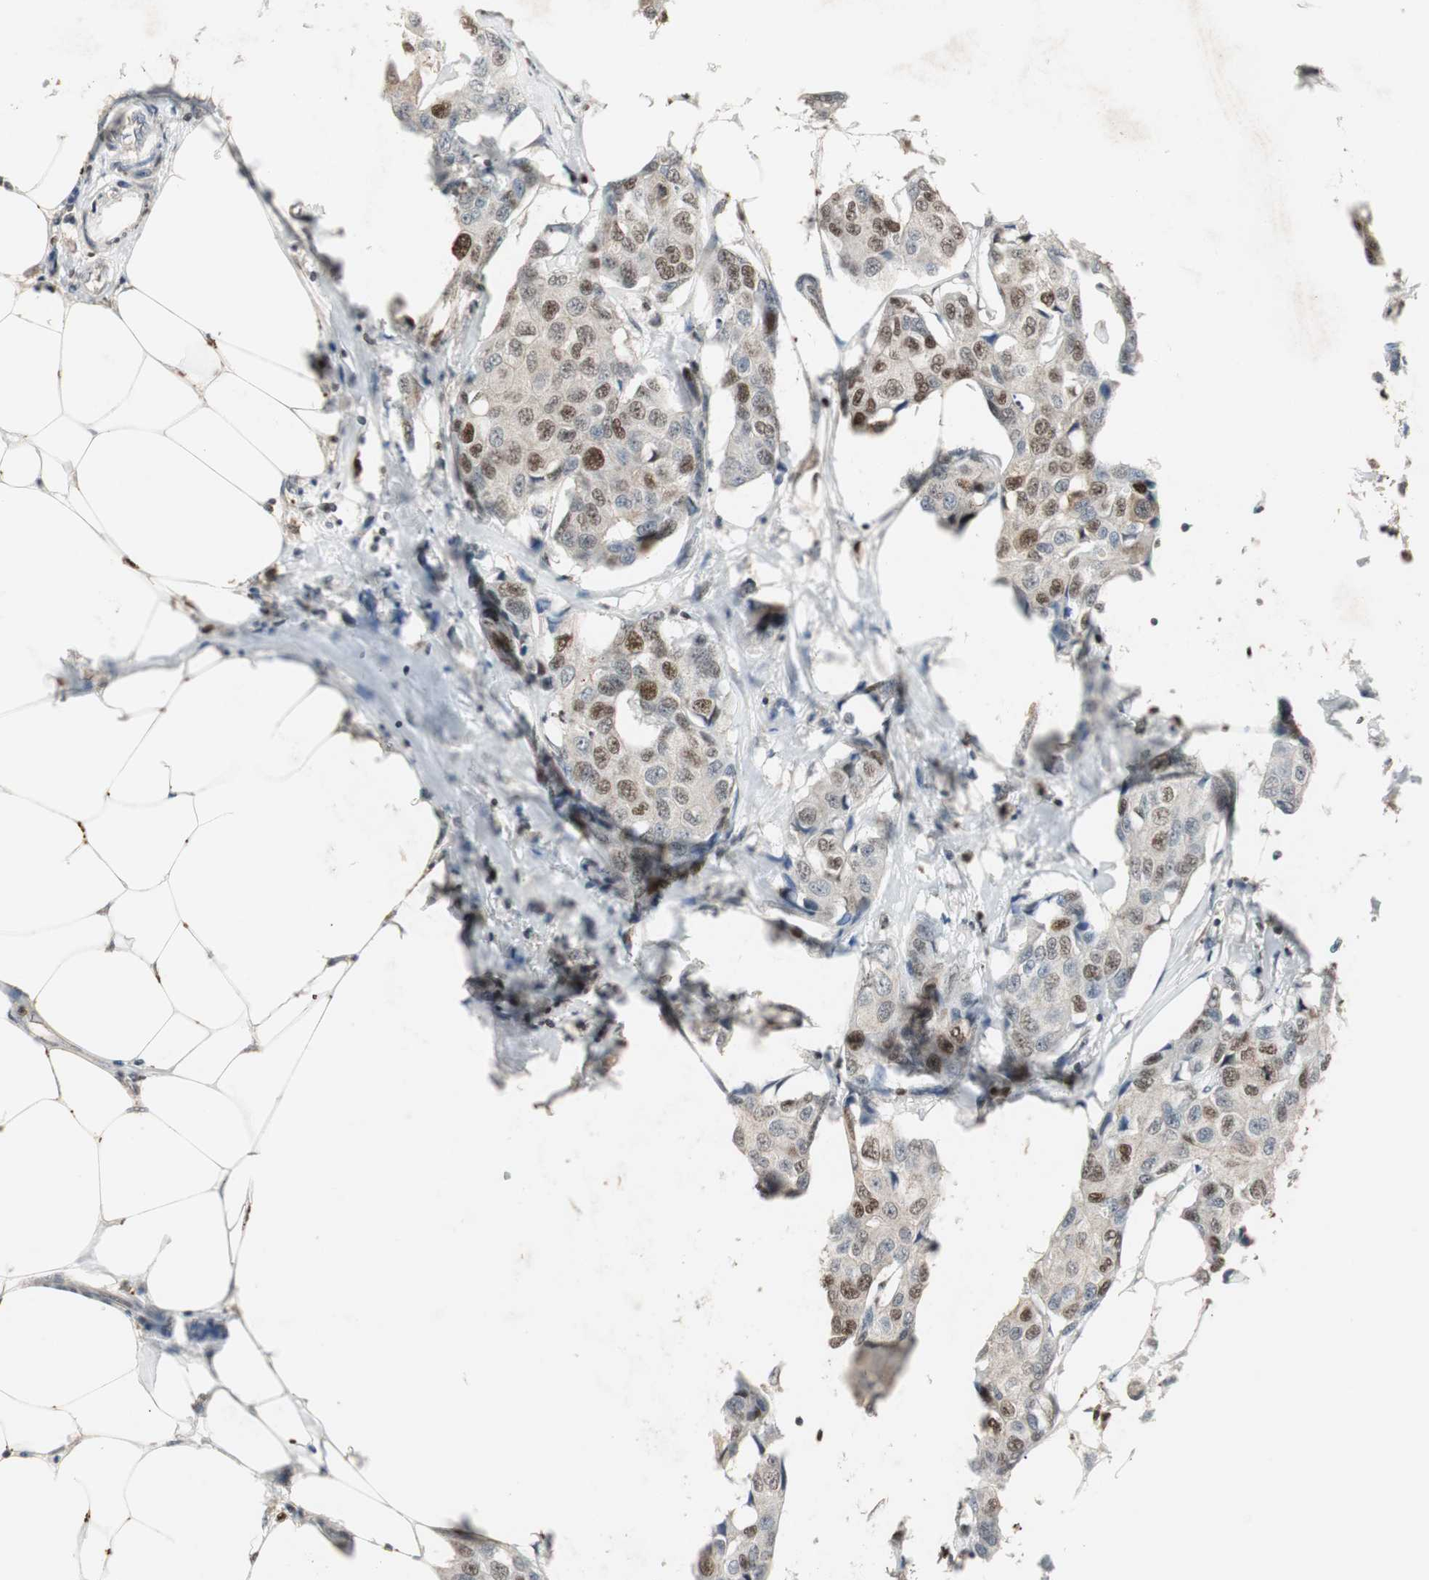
{"staining": {"intensity": "moderate", "quantity": "25%-75%", "location": "nuclear"}, "tissue": "breast cancer", "cell_type": "Tumor cells", "image_type": "cancer", "snomed": [{"axis": "morphology", "description": "Duct carcinoma"}, {"axis": "topography", "description": "Breast"}], "caption": "Immunohistochemistry histopathology image of human invasive ductal carcinoma (breast) stained for a protein (brown), which demonstrates medium levels of moderate nuclear expression in approximately 25%-75% of tumor cells.", "gene": "FEN1", "patient": {"sex": "female", "age": 80}}